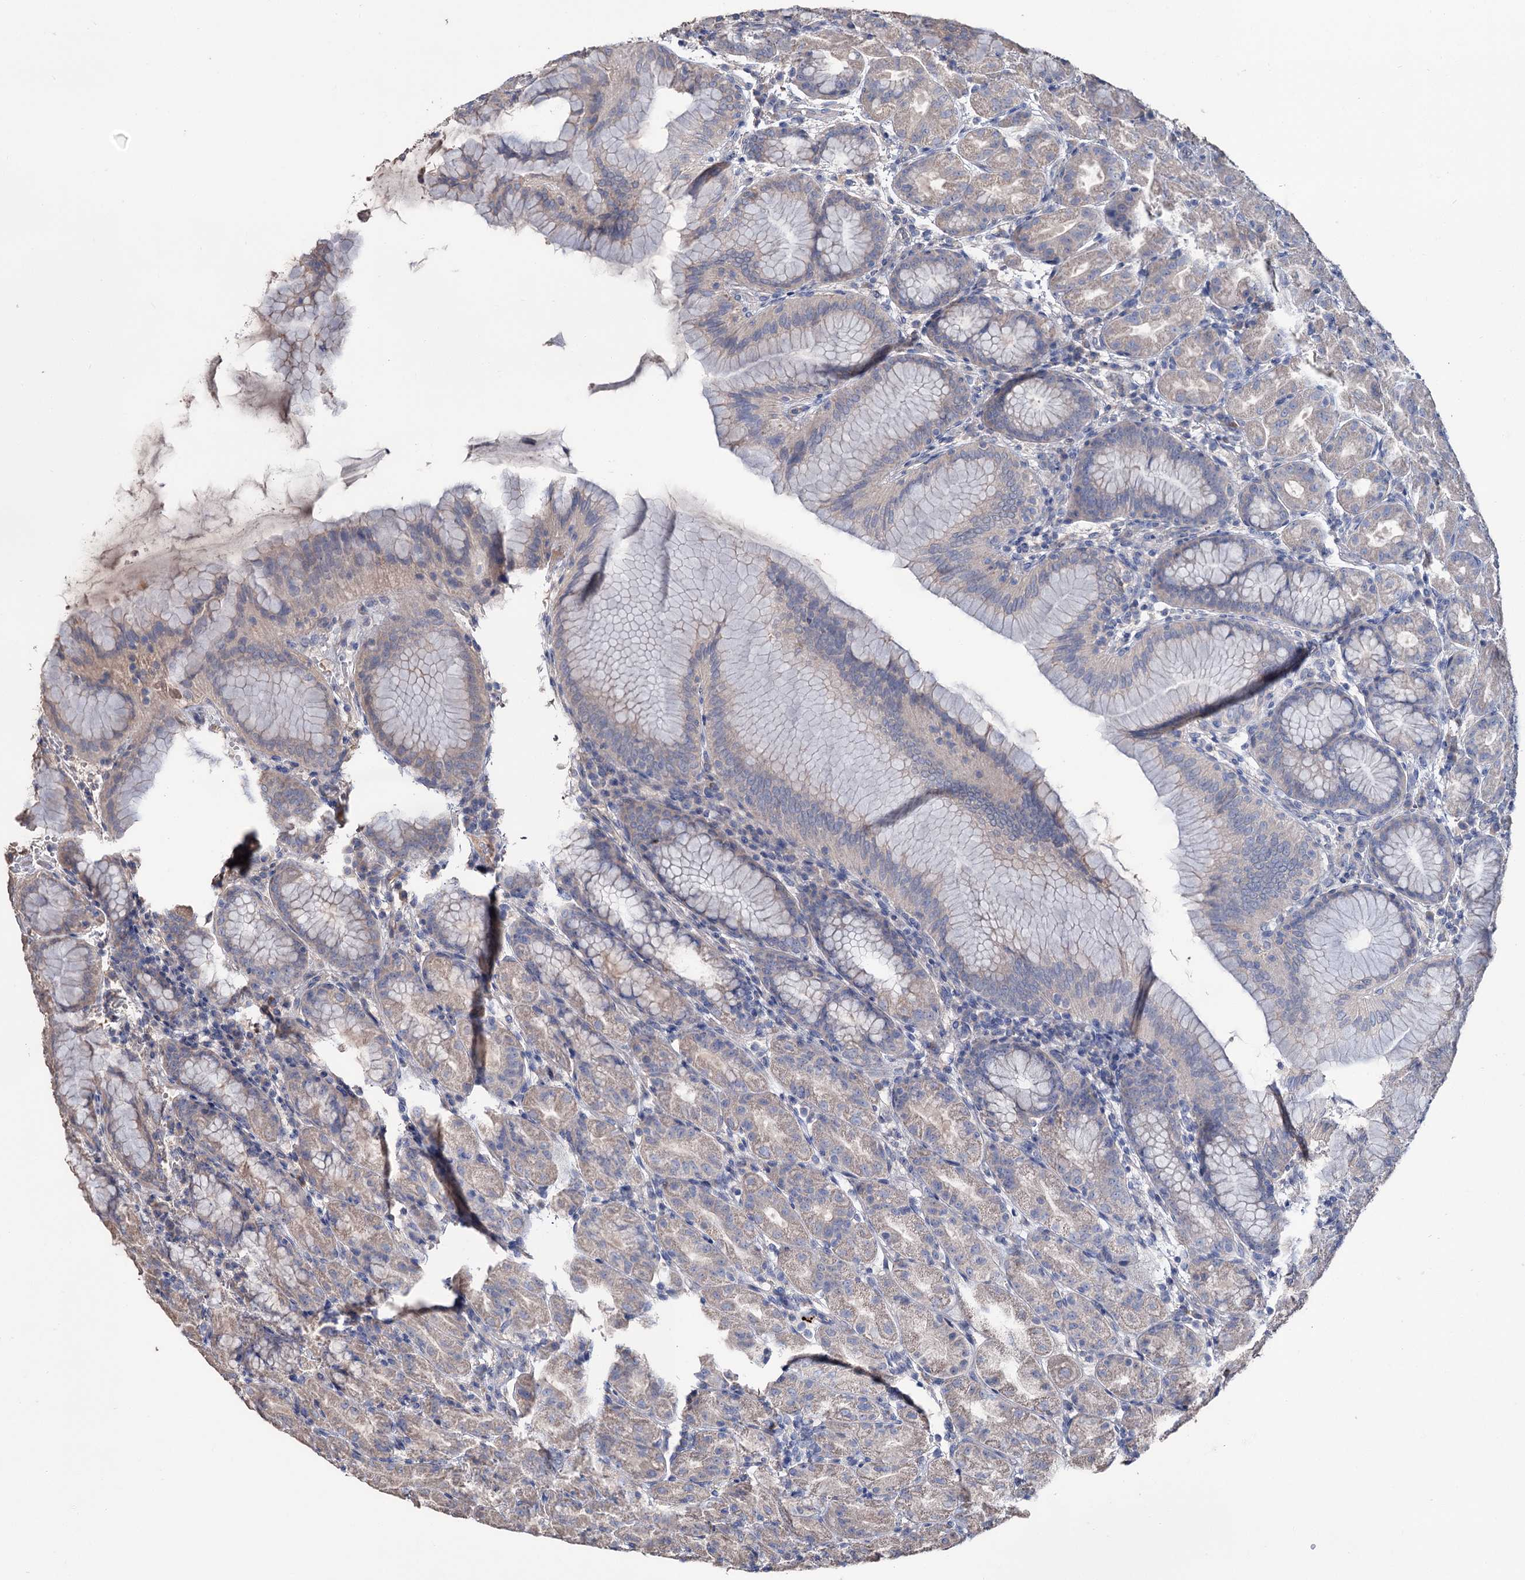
{"staining": {"intensity": "weak", "quantity": "<25%", "location": "cytoplasmic/membranous"}, "tissue": "stomach", "cell_type": "Glandular cells", "image_type": "normal", "snomed": [{"axis": "morphology", "description": "Normal tissue, NOS"}, {"axis": "topography", "description": "Stomach"}], "caption": "Immunohistochemistry photomicrograph of benign stomach stained for a protein (brown), which demonstrates no expression in glandular cells. The staining is performed using DAB brown chromogen with nuclei counter-stained in using hematoxylin.", "gene": "EPB41L5", "patient": {"sex": "female", "age": 79}}